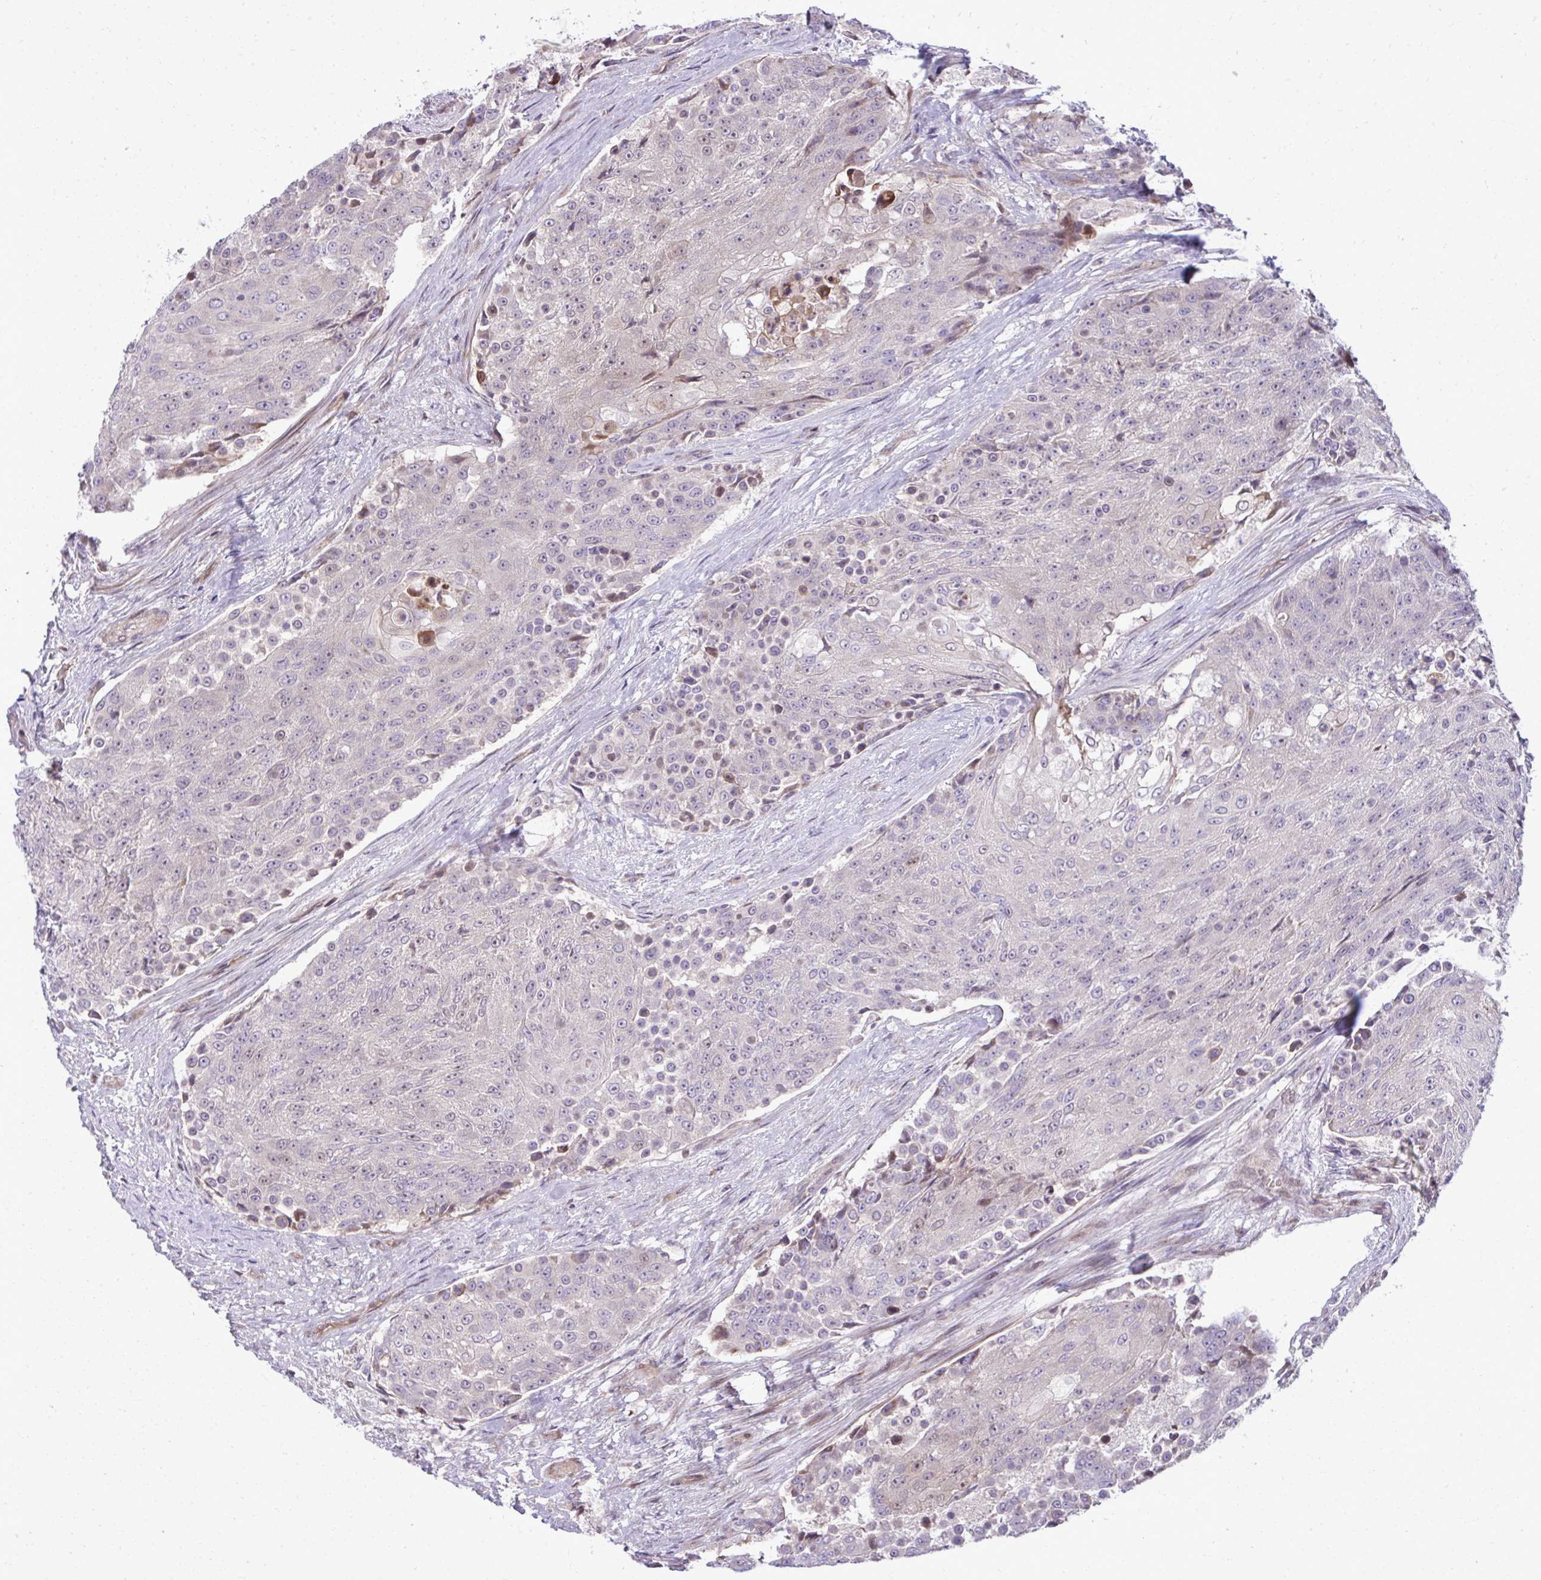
{"staining": {"intensity": "weak", "quantity": "25%-75%", "location": "nuclear"}, "tissue": "urothelial cancer", "cell_type": "Tumor cells", "image_type": "cancer", "snomed": [{"axis": "morphology", "description": "Urothelial carcinoma, High grade"}, {"axis": "topography", "description": "Urinary bladder"}], "caption": "Protein analysis of high-grade urothelial carcinoma tissue exhibits weak nuclear positivity in approximately 25%-75% of tumor cells.", "gene": "ZSCAN9", "patient": {"sex": "female", "age": 63}}